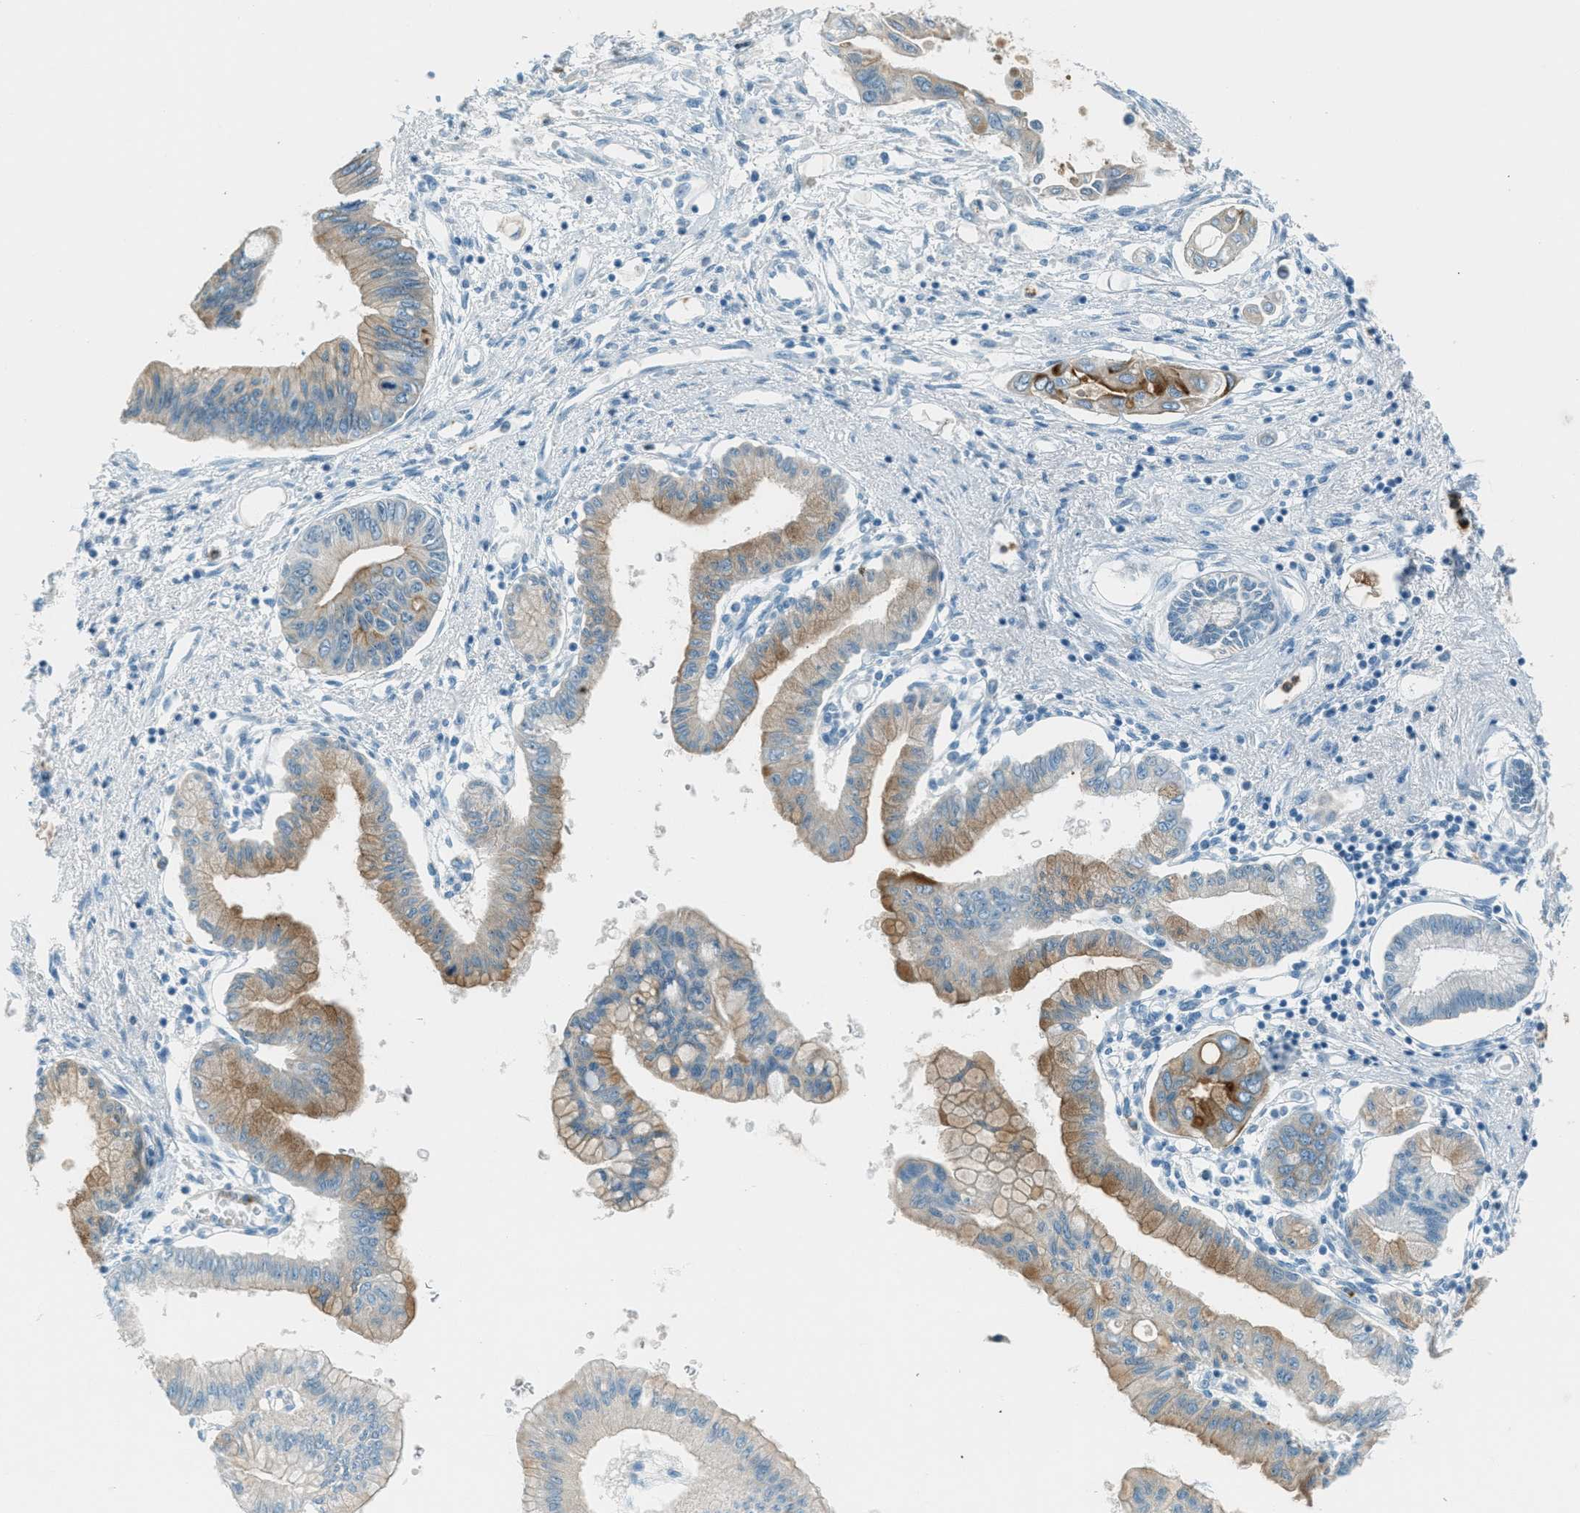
{"staining": {"intensity": "moderate", "quantity": "25%-75%", "location": "cytoplasmic/membranous"}, "tissue": "pancreatic cancer", "cell_type": "Tumor cells", "image_type": "cancer", "snomed": [{"axis": "morphology", "description": "Adenocarcinoma, NOS"}, {"axis": "topography", "description": "Pancreas"}], "caption": "High-magnification brightfield microscopy of pancreatic cancer stained with DAB (brown) and counterstained with hematoxylin (blue). tumor cells exhibit moderate cytoplasmic/membranous staining is present in approximately25%-75% of cells.", "gene": "MSLN", "patient": {"sex": "female", "age": 77}}